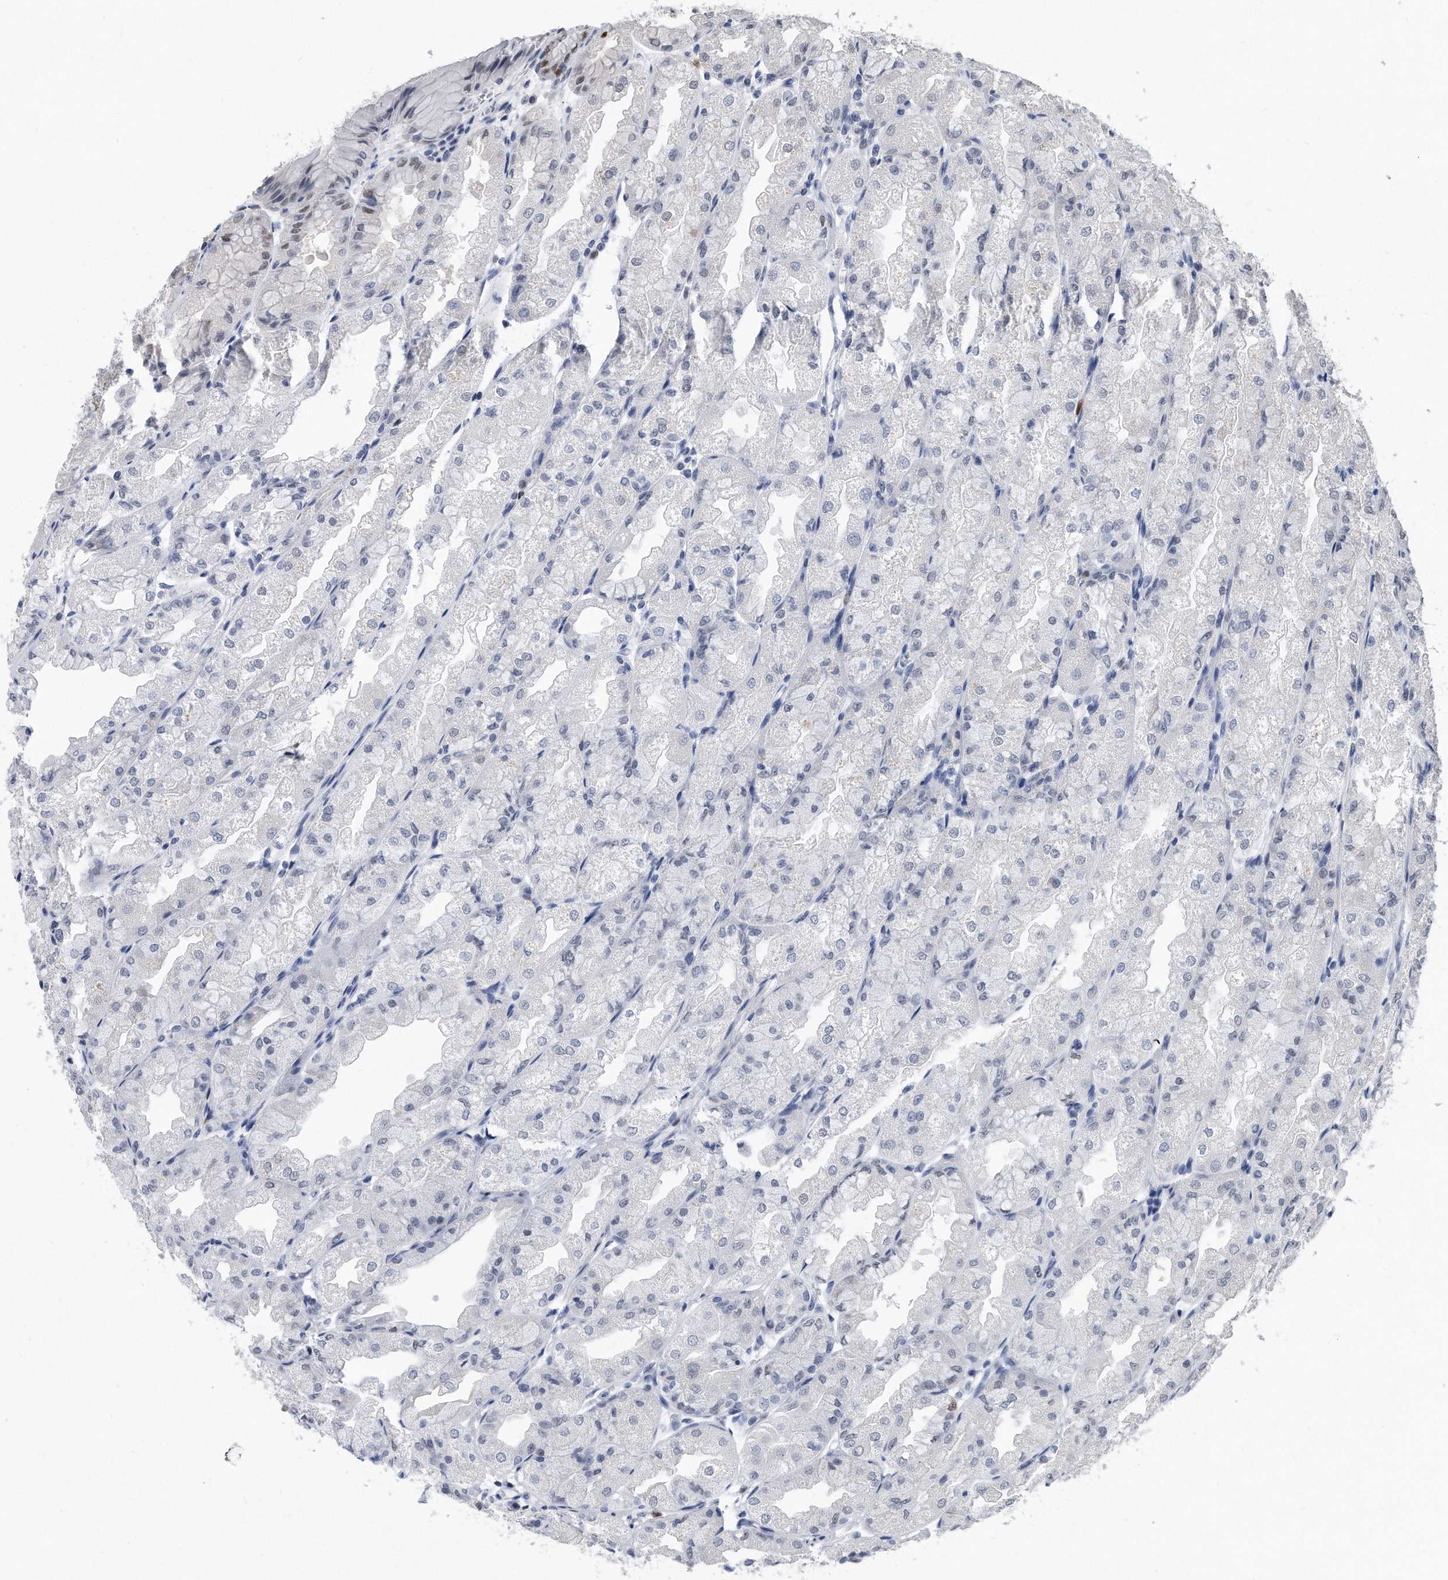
{"staining": {"intensity": "moderate", "quantity": "<25%", "location": "nuclear"}, "tissue": "stomach", "cell_type": "Glandular cells", "image_type": "normal", "snomed": [{"axis": "morphology", "description": "Normal tissue, NOS"}, {"axis": "topography", "description": "Stomach, upper"}], "caption": "Protein expression by immunohistochemistry (IHC) demonstrates moderate nuclear staining in about <25% of glandular cells in benign stomach.", "gene": "PCNA", "patient": {"sex": "male", "age": 47}}